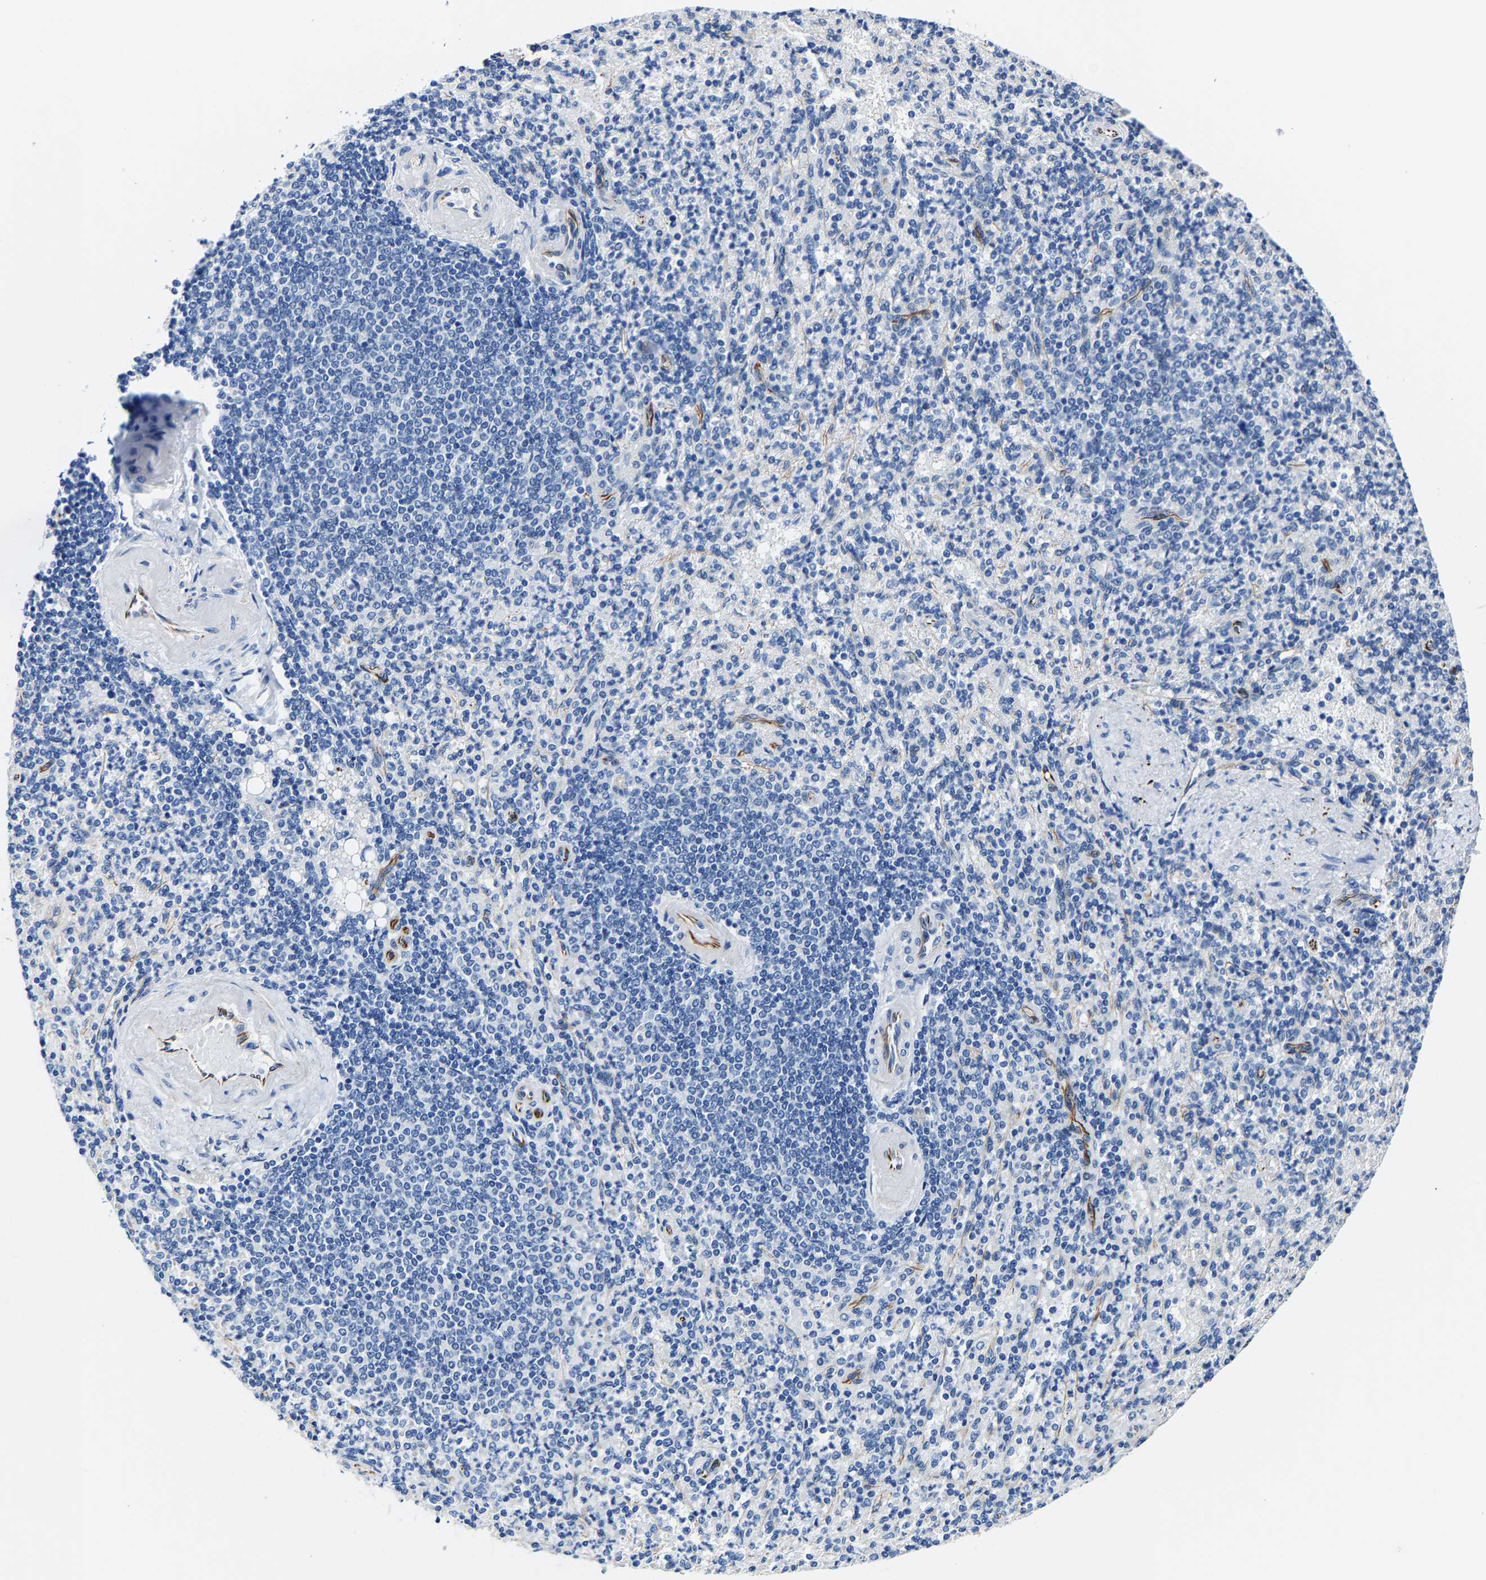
{"staining": {"intensity": "negative", "quantity": "none", "location": "none"}, "tissue": "spleen", "cell_type": "Cells in red pulp", "image_type": "normal", "snomed": [{"axis": "morphology", "description": "Normal tissue, NOS"}, {"axis": "topography", "description": "Spleen"}], "caption": "DAB (3,3'-diaminobenzidine) immunohistochemical staining of benign human spleen reveals no significant positivity in cells in red pulp.", "gene": "MMEL1", "patient": {"sex": "female", "age": 74}}